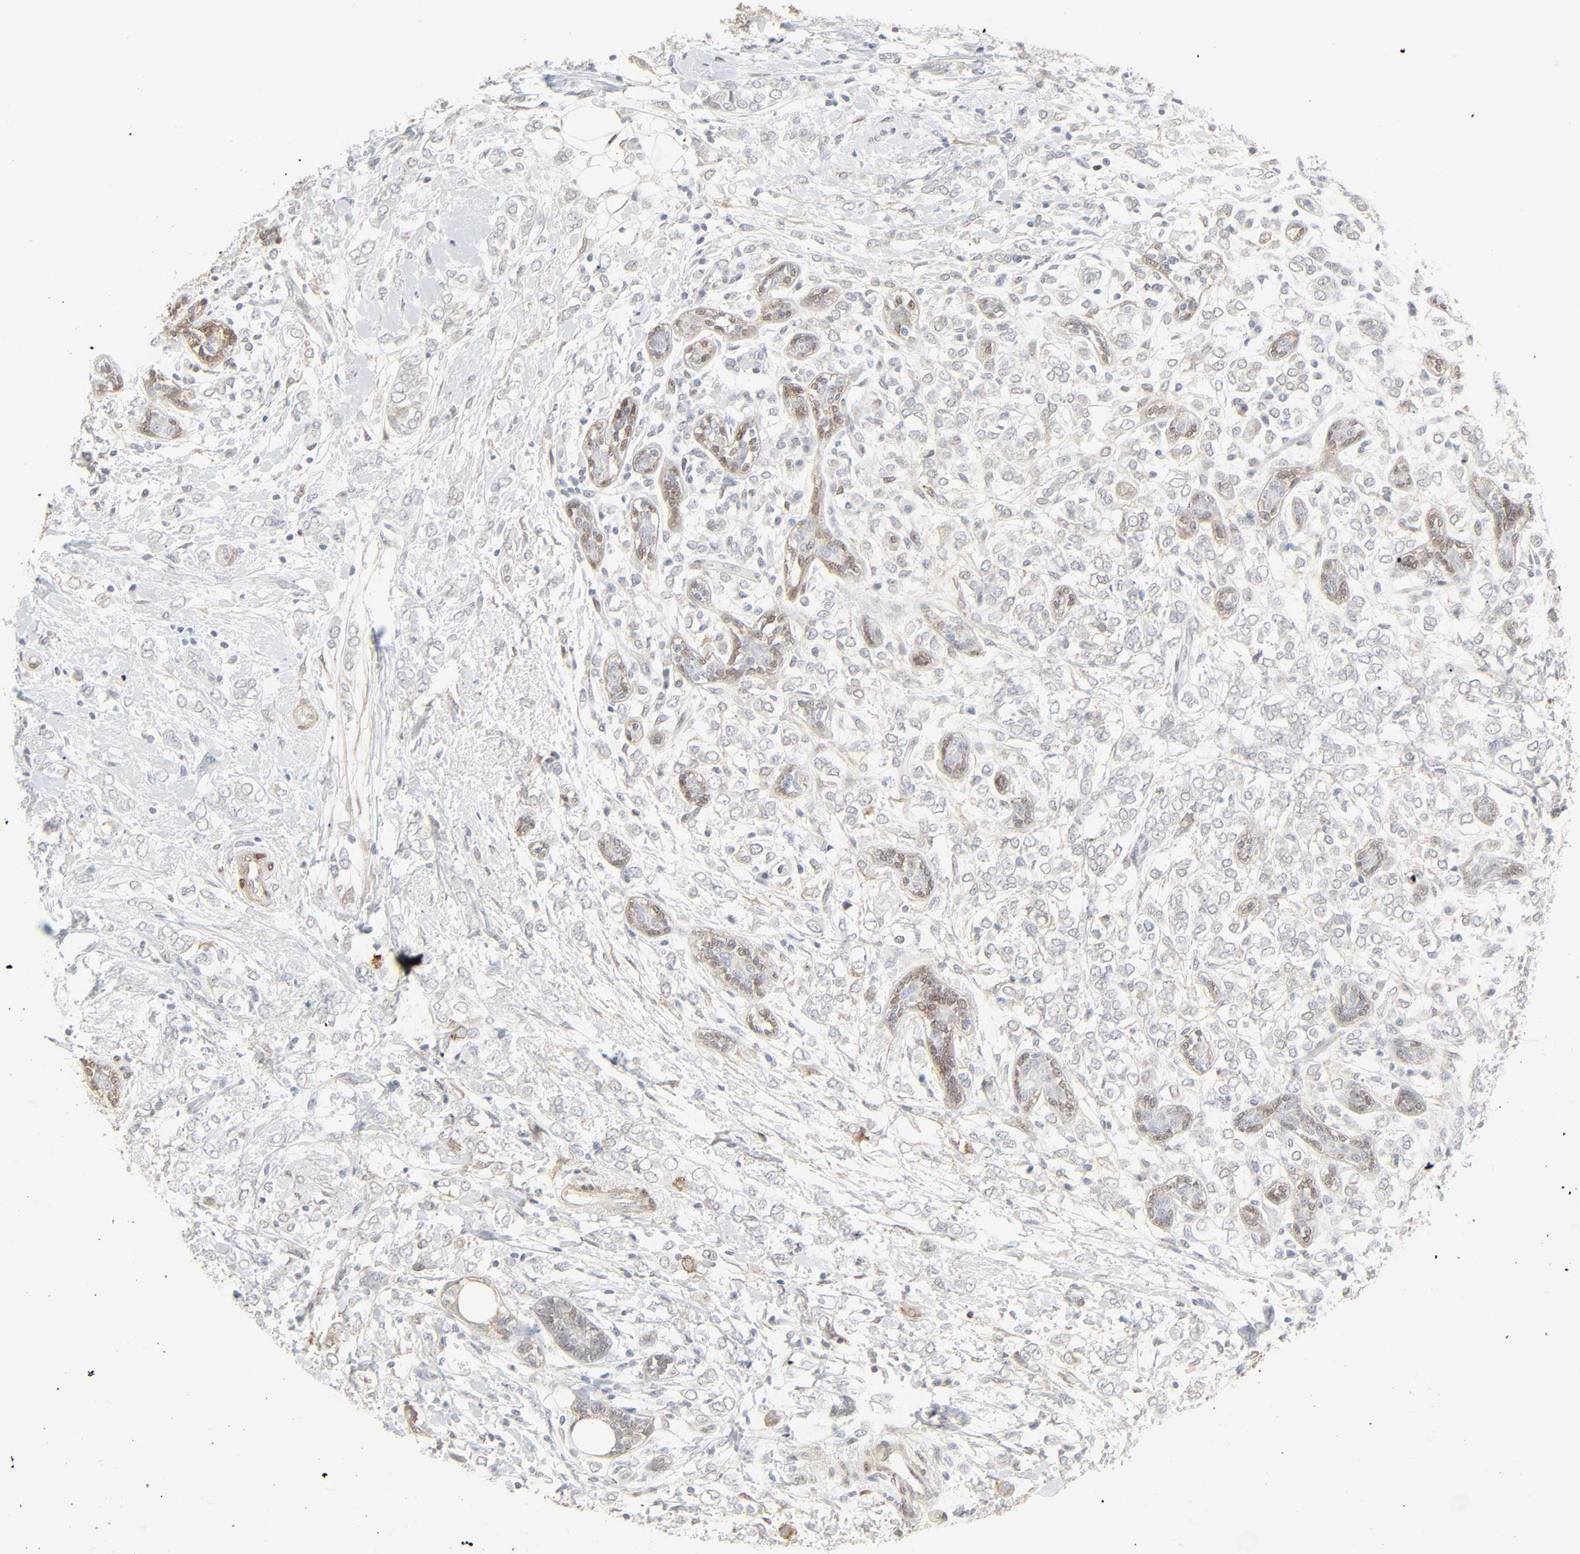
{"staining": {"intensity": "negative", "quantity": "none", "location": "none"}, "tissue": "breast cancer", "cell_type": "Tumor cells", "image_type": "cancer", "snomed": [{"axis": "morphology", "description": "Normal tissue, NOS"}, {"axis": "morphology", "description": "Lobular carcinoma"}, {"axis": "topography", "description": "Breast"}], "caption": "DAB immunohistochemical staining of breast lobular carcinoma demonstrates no significant staining in tumor cells.", "gene": "ZBTB16", "patient": {"sex": "female", "age": 47}}